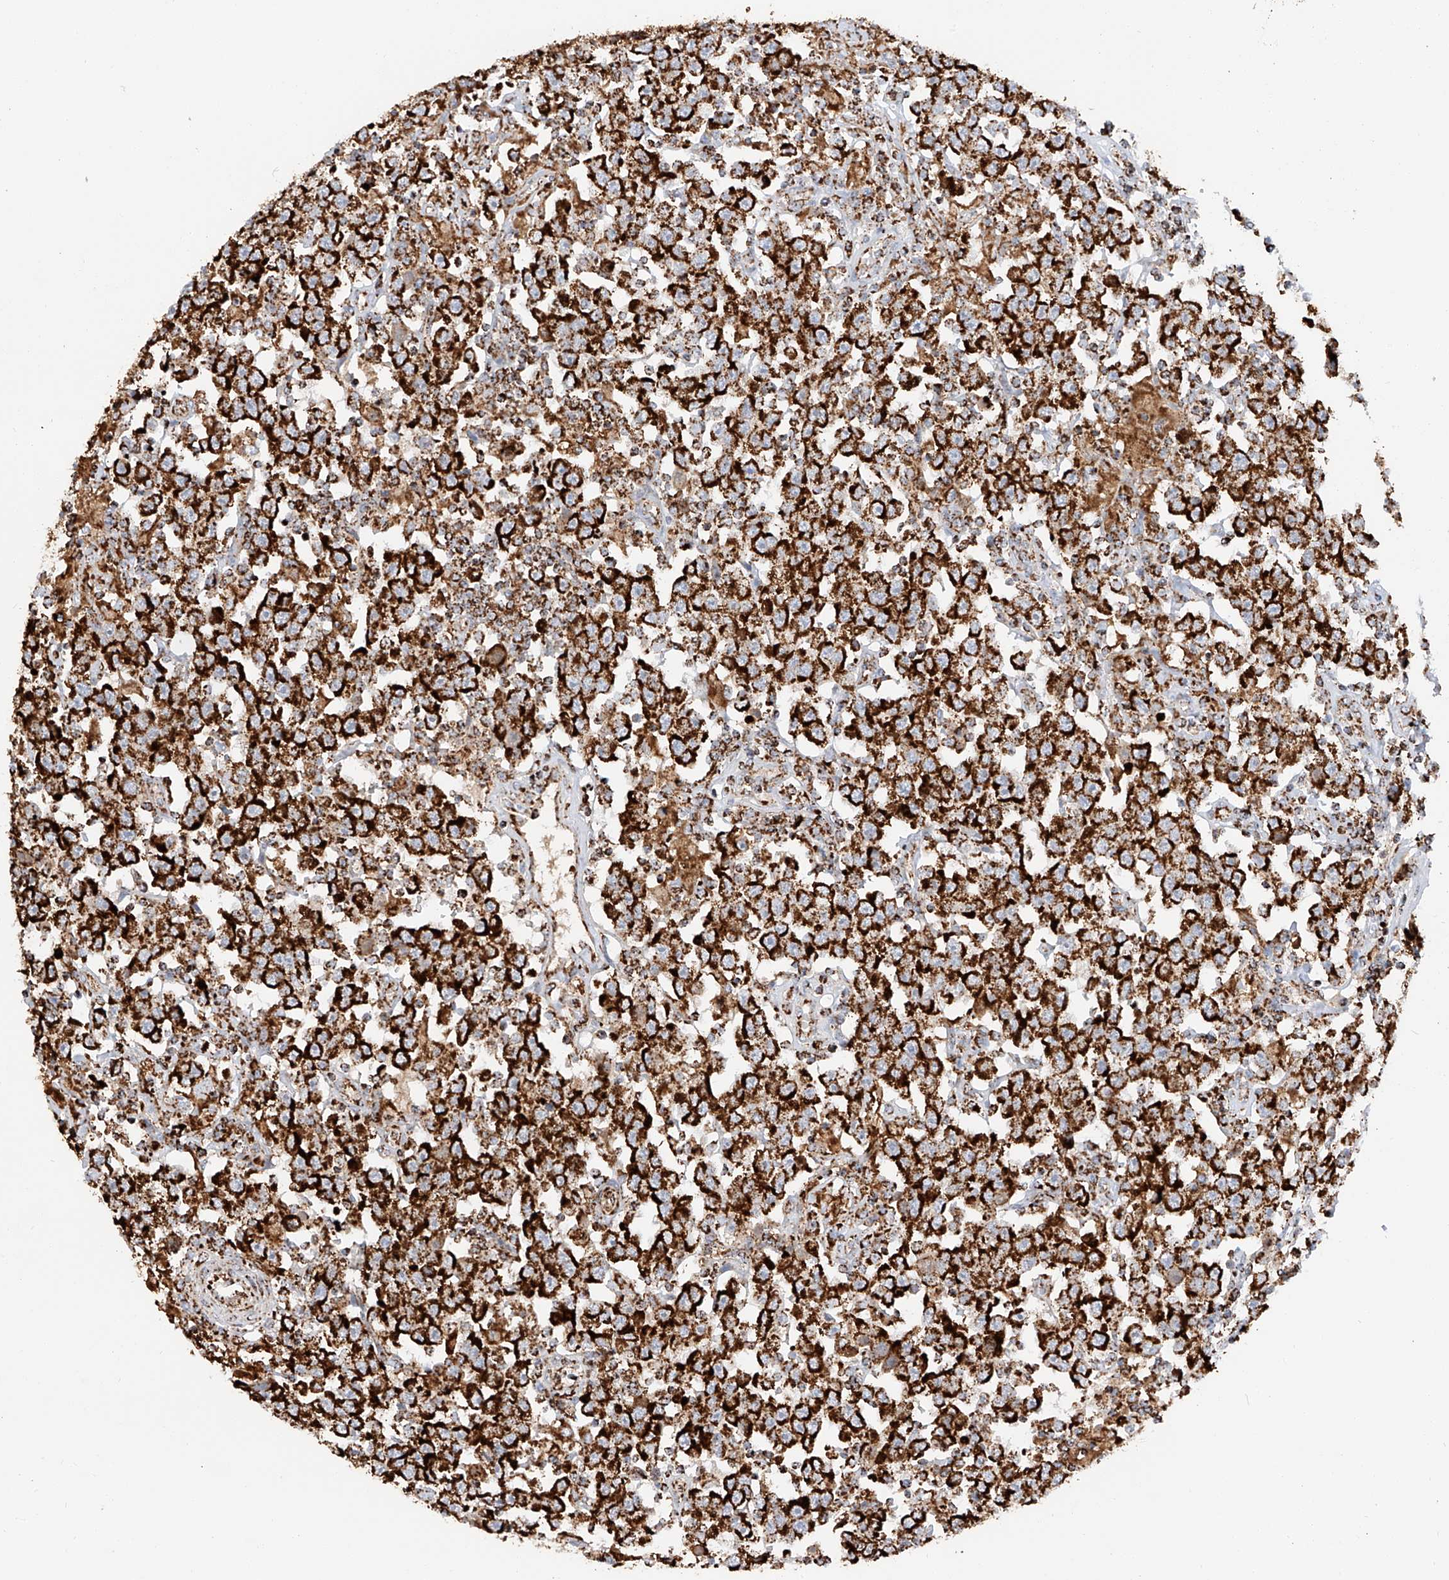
{"staining": {"intensity": "strong", "quantity": ">75%", "location": "cytoplasmic/membranous"}, "tissue": "testis cancer", "cell_type": "Tumor cells", "image_type": "cancer", "snomed": [{"axis": "morphology", "description": "Seminoma, NOS"}, {"axis": "topography", "description": "Testis"}], "caption": "IHC micrograph of neoplastic tissue: testis seminoma stained using immunohistochemistry (IHC) displays high levels of strong protein expression localized specifically in the cytoplasmic/membranous of tumor cells, appearing as a cytoplasmic/membranous brown color.", "gene": "TTC27", "patient": {"sex": "male", "age": 41}}